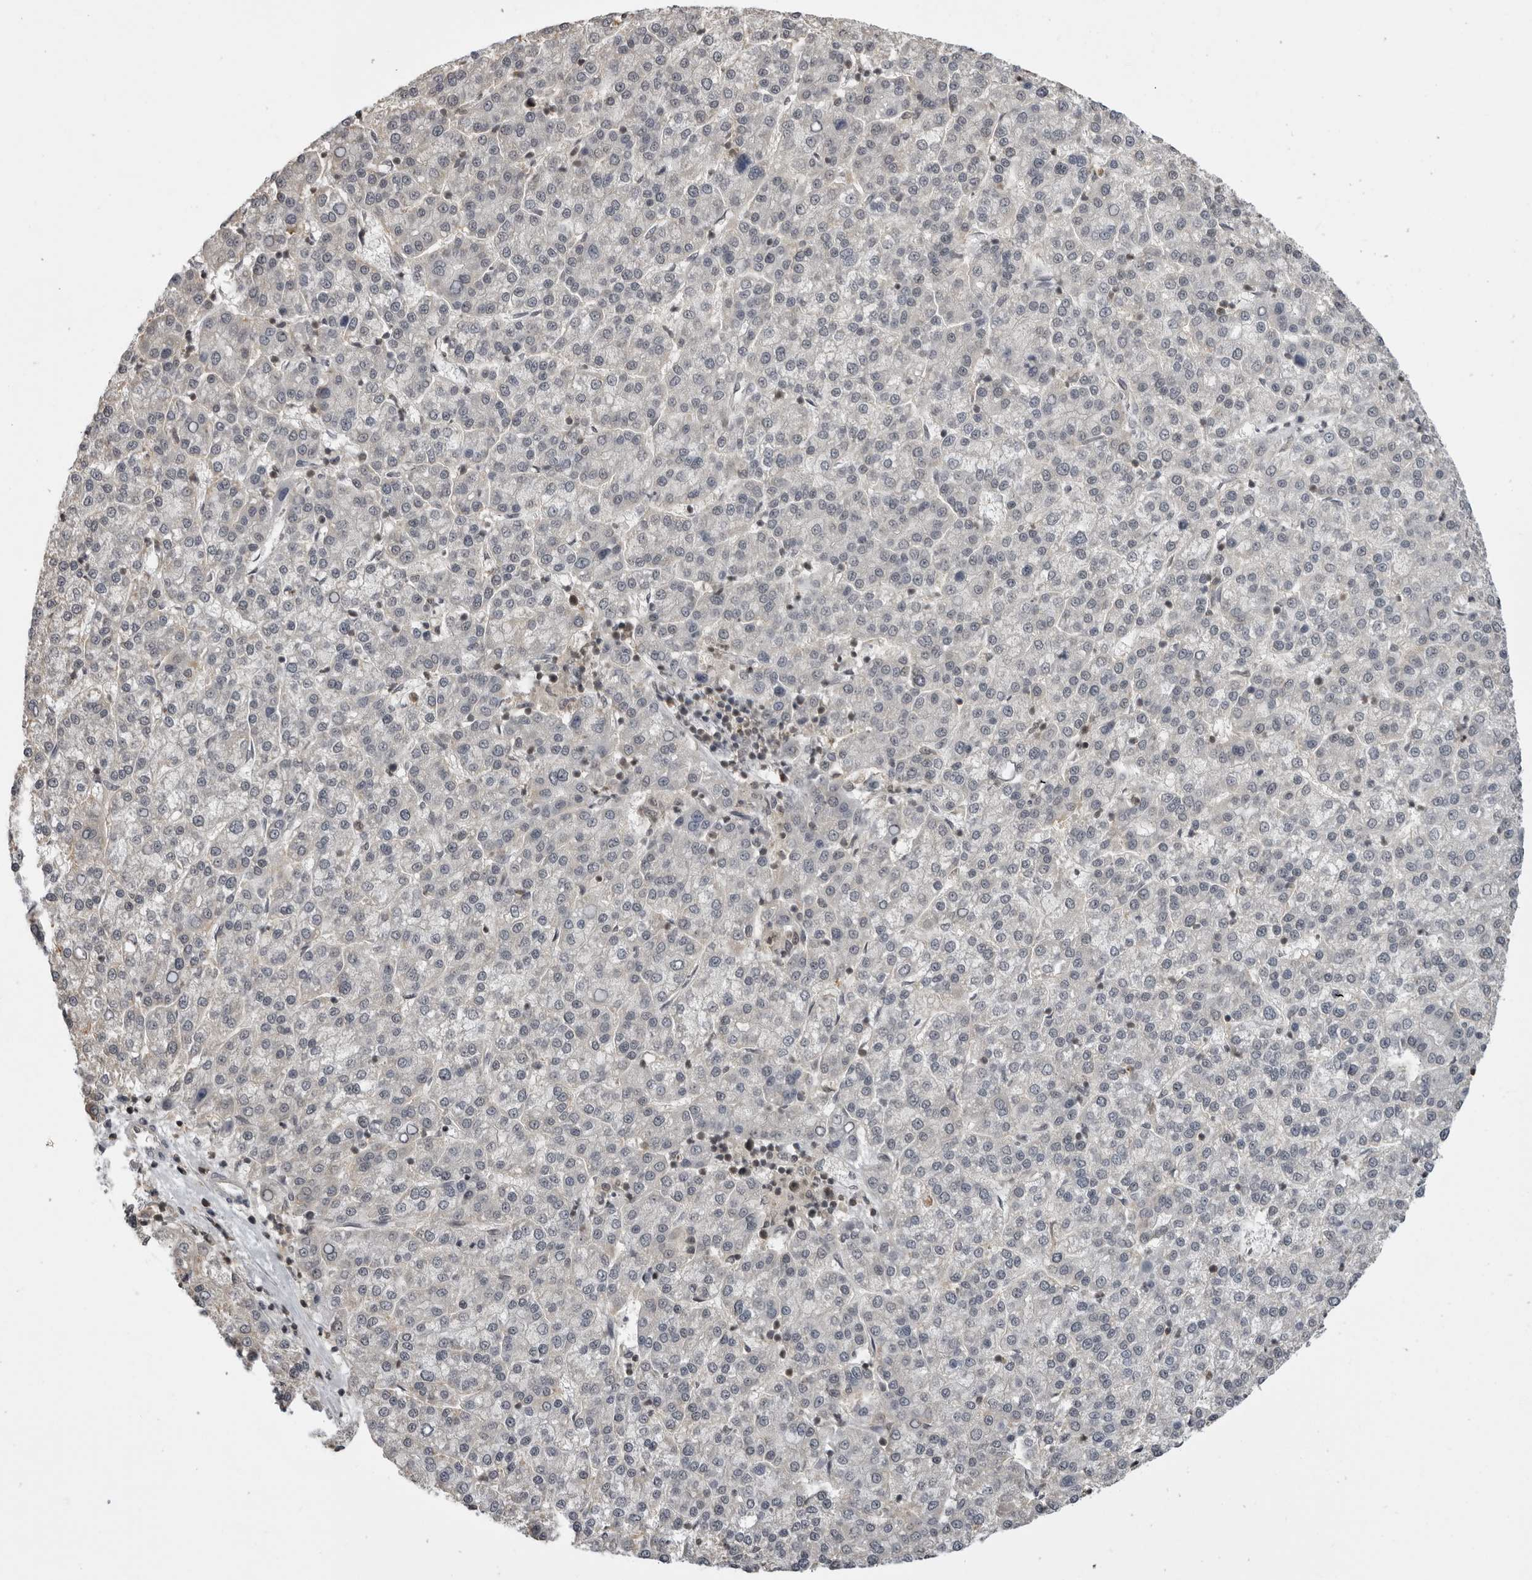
{"staining": {"intensity": "negative", "quantity": "none", "location": "none"}, "tissue": "liver cancer", "cell_type": "Tumor cells", "image_type": "cancer", "snomed": [{"axis": "morphology", "description": "Carcinoma, Hepatocellular, NOS"}, {"axis": "topography", "description": "Liver"}], "caption": "There is no significant staining in tumor cells of liver cancer (hepatocellular carcinoma).", "gene": "PDCL3", "patient": {"sex": "female", "age": 58}}